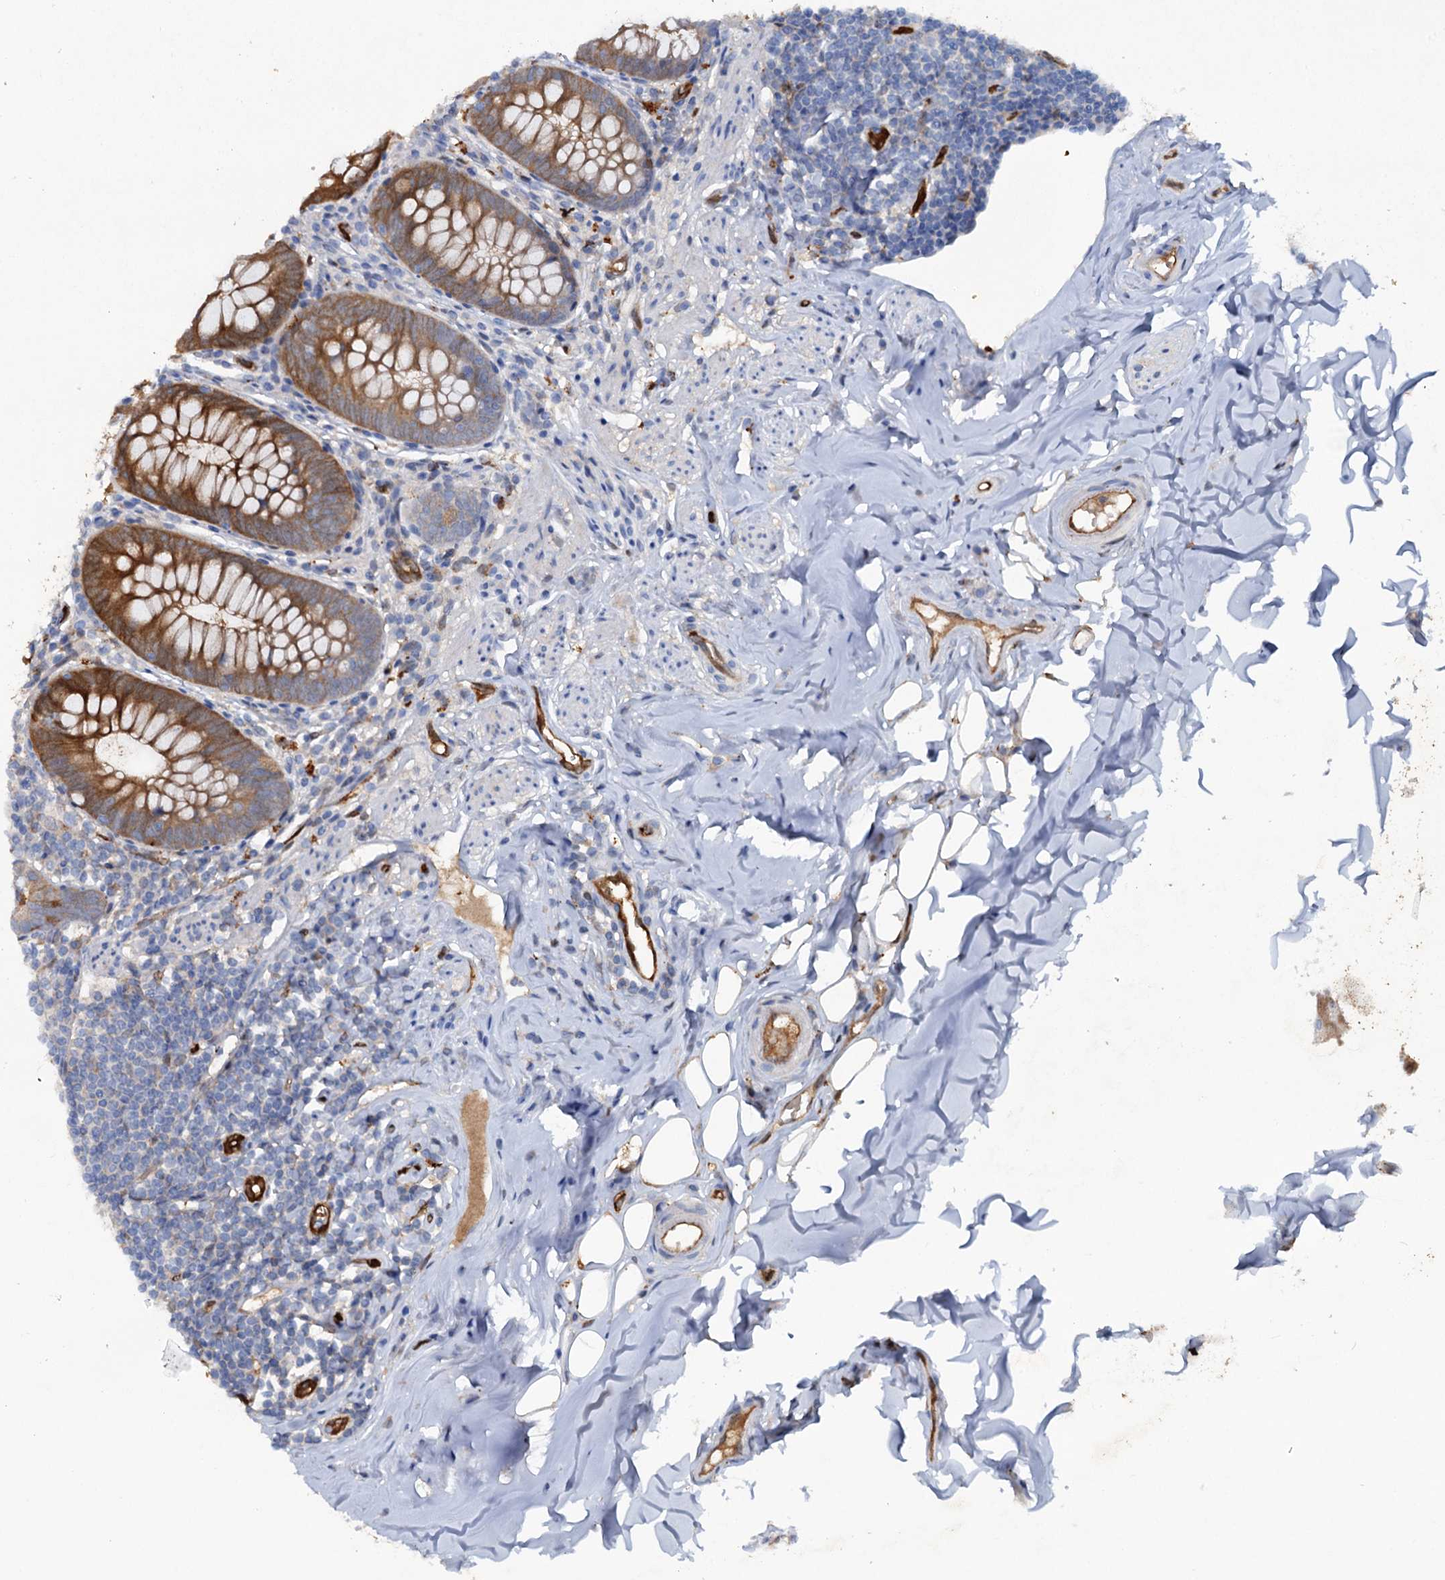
{"staining": {"intensity": "strong", "quantity": ">75%", "location": "cytoplasmic/membranous"}, "tissue": "appendix", "cell_type": "Glandular cells", "image_type": "normal", "snomed": [{"axis": "morphology", "description": "Normal tissue, NOS"}, {"axis": "topography", "description": "Appendix"}], "caption": "The histopathology image displays staining of unremarkable appendix, revealing strong cytoplasmic/membranous protein expression (brown color) within glandular cells.", "gene": "IL17RD", "patient": {"sex": "female", "age": 51}}